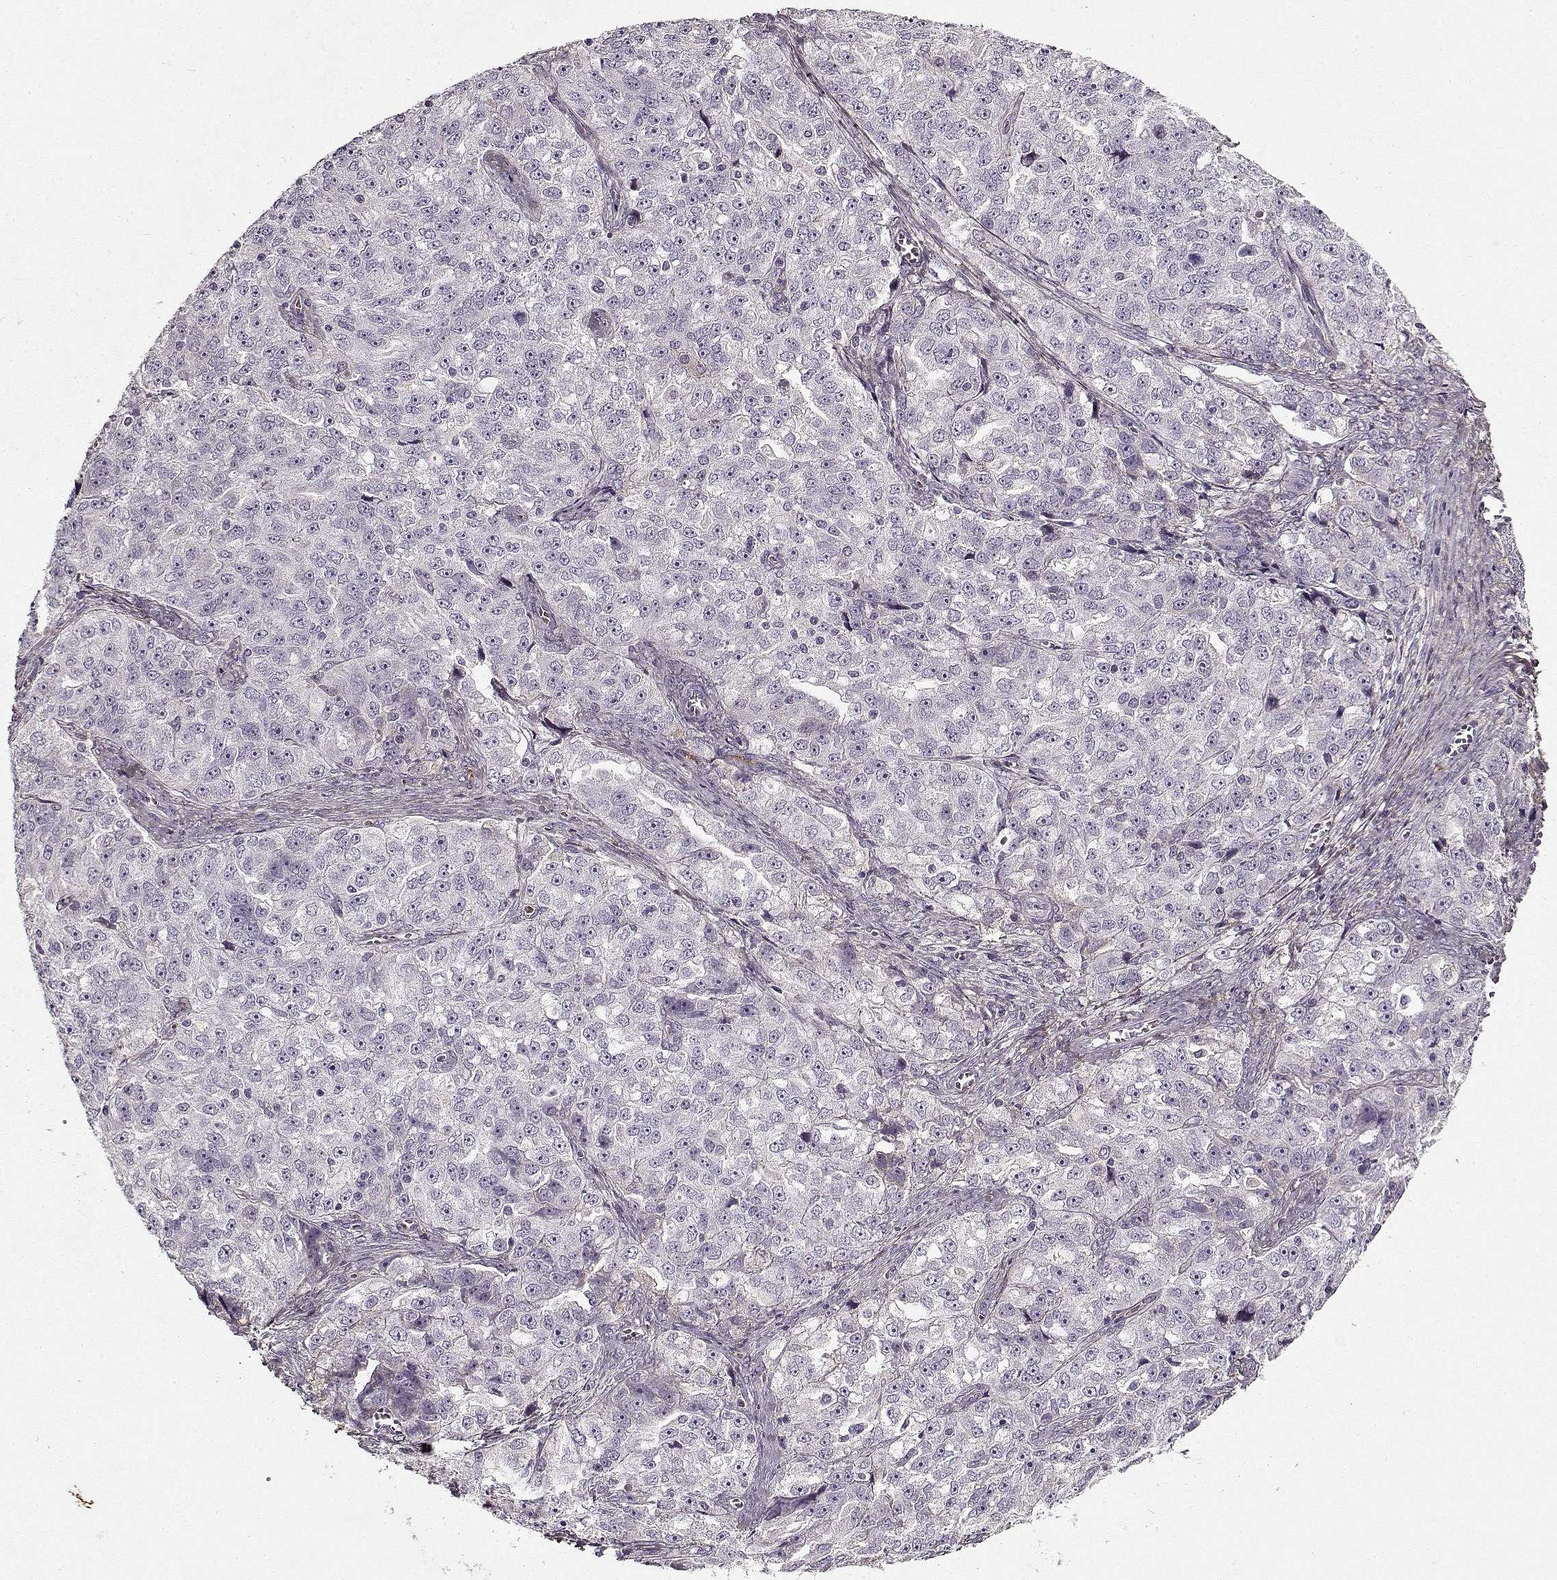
{"staining": {"intensity": "negative", "quantity": "none", "location": "none"}, "tissue": "ovarian cancer", "cell_type": "Tumor cells", "image_type": "cancer", "snomed": [{"axis": "morphology", "description": "Cystadenocarcinoma, serous, NOS"}, {"axis": "topography", "description": "Ovary"}], "caption": "A micrograph of human serous cystadenocarcinoma (ovarian) is negative for staining in tumor cells.", "gene": "LUM", "patient": {"sex": "female", "age": 51}}